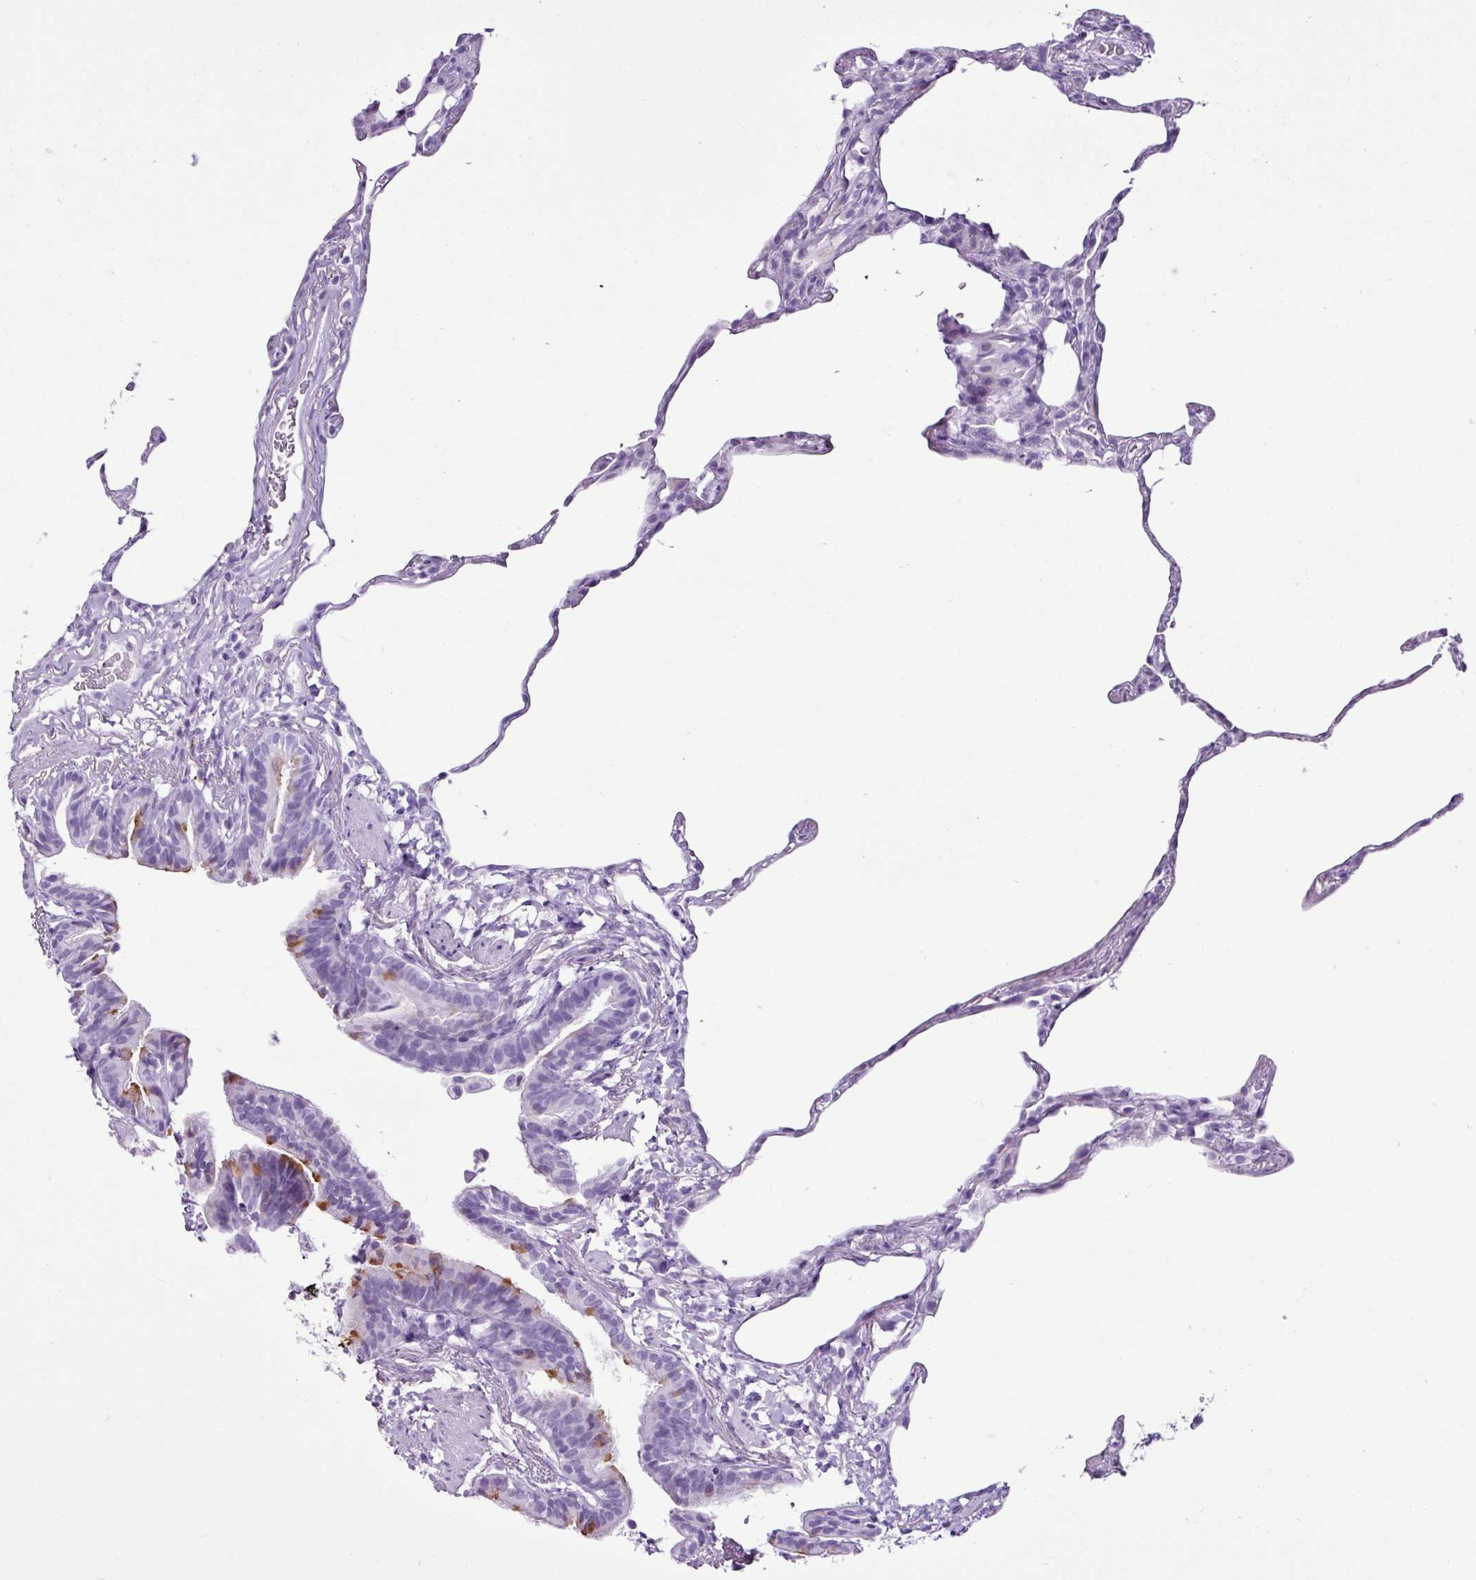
{"staining": {"intensity": "negative", "quantity": "none", "location": "none"}, "tissue": "lung", "cell_type": "Alveolar cells", "image_type": "normal", "snomed": [{"axis": "morphology", "description": "Normal tissue, NOS"}, {"axis": "topography", "description": "Lung"}], "caption": "An IHC micrograph of benign lung is shown. There is no staining in alveolar cells of lung.", "gene": "LILRB4", "patient": {"sex": "female", "age": 57}}